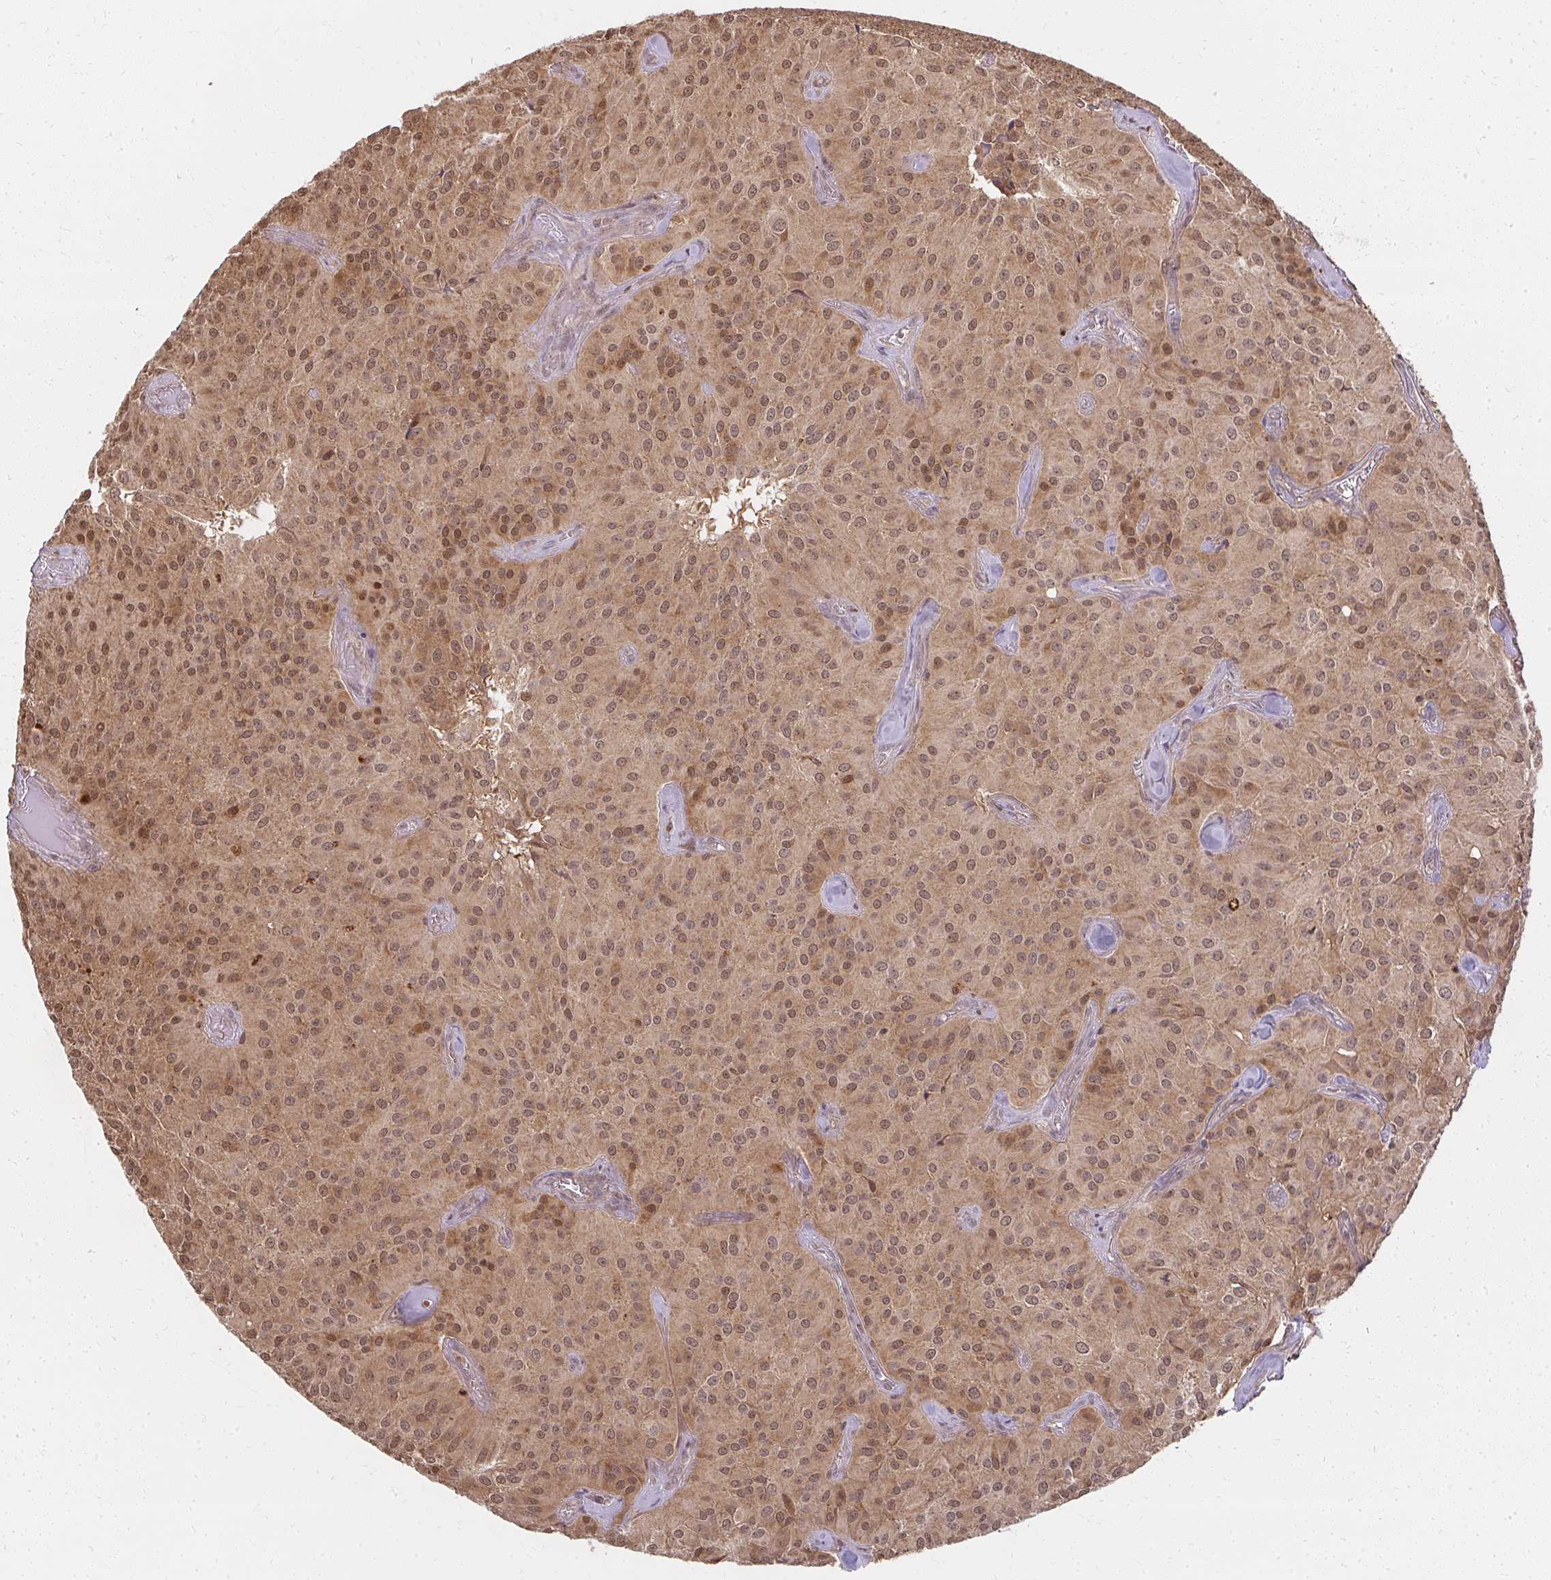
{"staining": {"intensity": "moderate", "quantity": ">75%", "location": "cytoplasmic/membranous,nuclear"}, "tissue": "glioma", "cell_type": "Tumor cells", "image_type": "cancer", "snomed": [{"axis": "morphology", "description": "Glioma, malignant, Low grade"}, {"axis": "topography", "description": "Brain"}], "caption": "Glioma stained with immunohistochemistry exhibits moderate cytoplasmic/membranous and nuclear expression in about >75% of tumor cells. Using DAB (brown) and hematoxylin (blue) stains, captured at high magnification using brightfield microscopy.", "gene": "LARS2", "patient": {"sex": "male", "age": 42}}